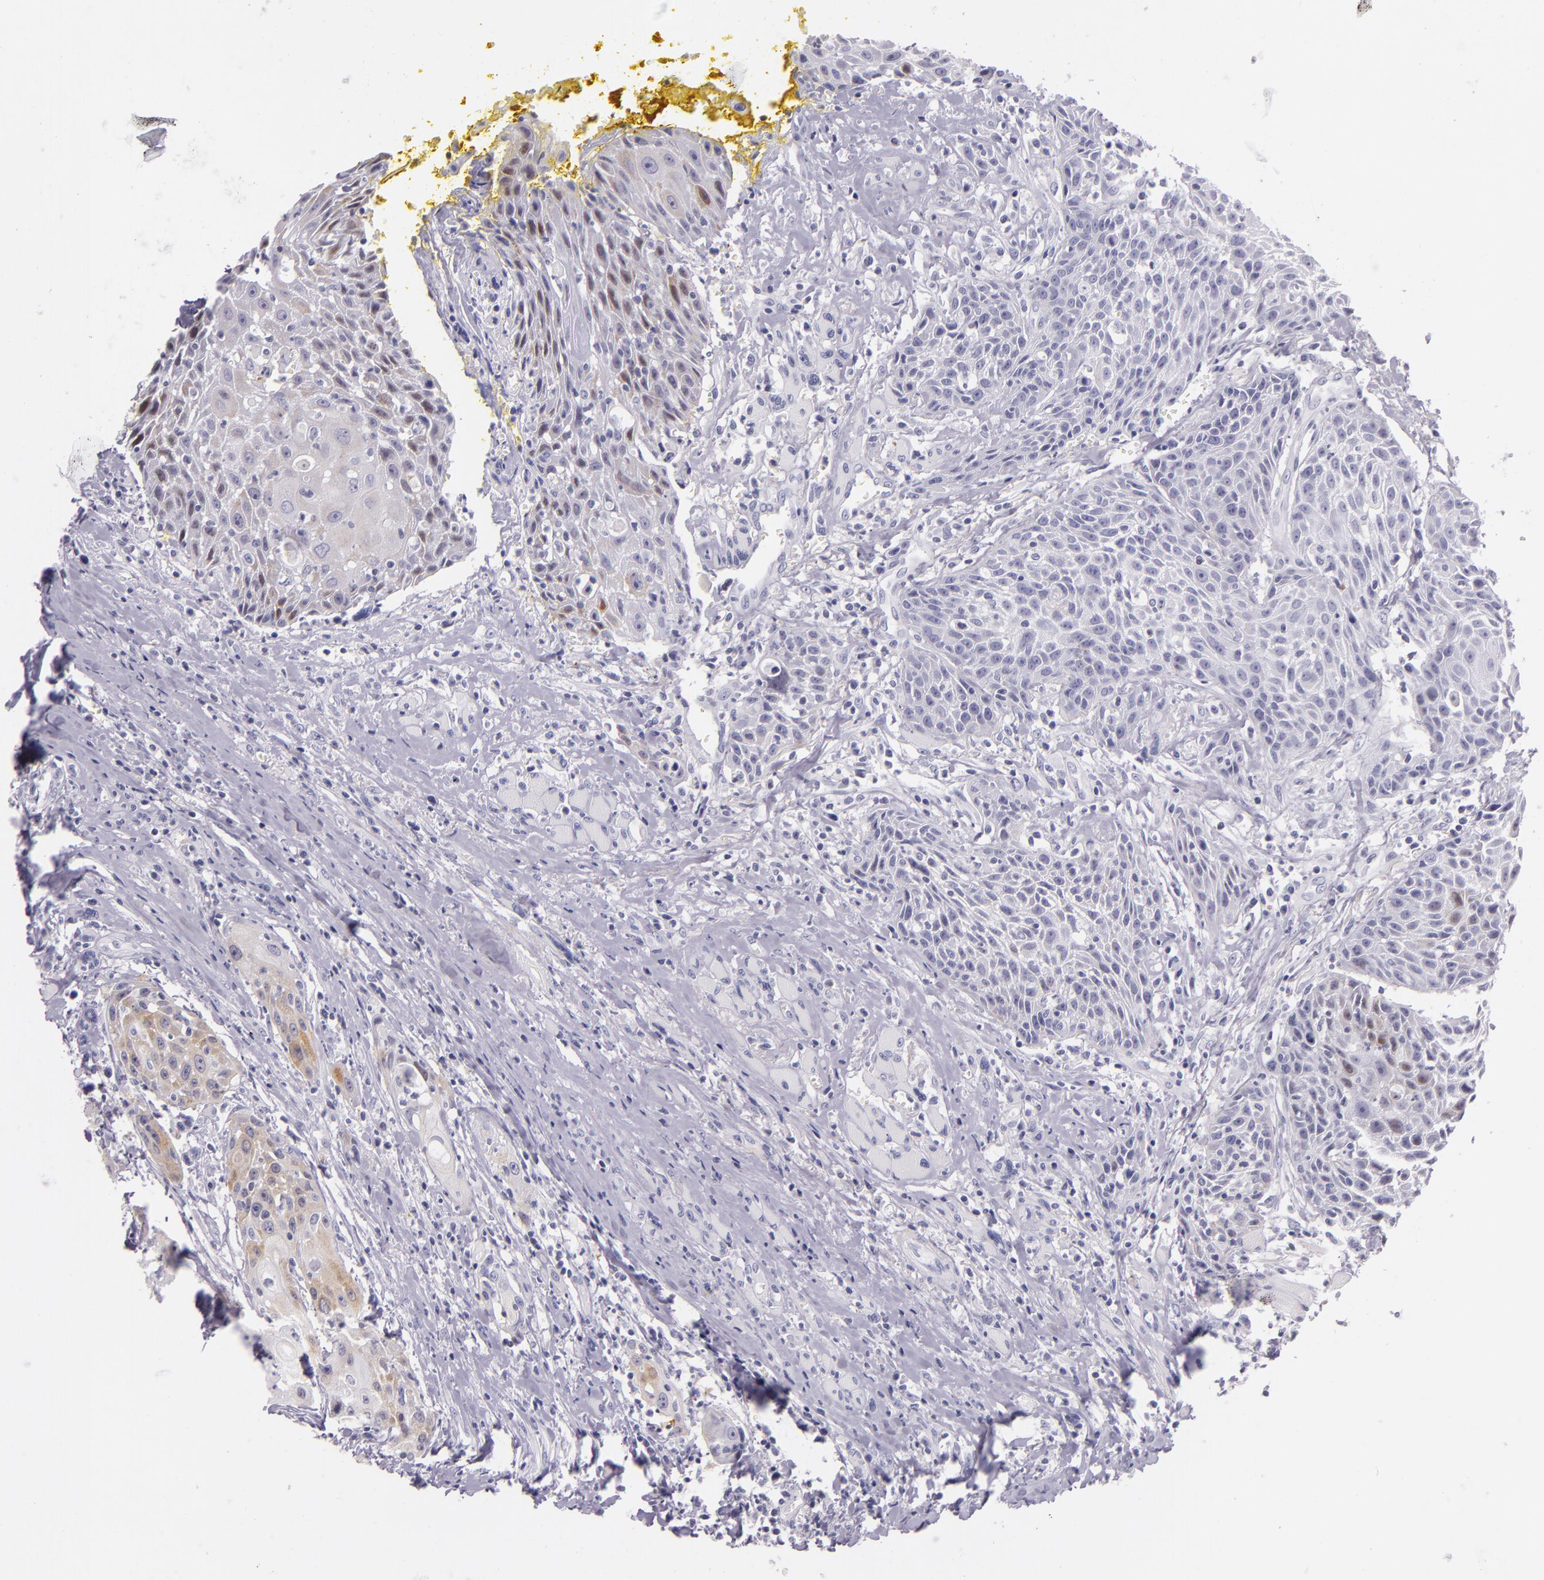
{"staining": {"intensity": "weak", "quantity": "<25%", "location": "cytoplasmic/membranous"}, "tissue": "head and neck cancer", "cell_type": "Tumor cells", "image_type": "cancer", "snomed": [{"axis": "morphology", "description": "Squamous cell carcinoma, NOS"}, {"axis": "topography", "description": "Oral tissue"}, {"axis": "topography", "description": "Head-Neck"}], "caption": "Human squamous cell carcinoma (head and neck) stained for a protein using immunohistochemistry (IHC) demonstrates no expression in tumor cells.", "gene": "HSP90AA1", "patient": {"sex": "female", "age": 82}}